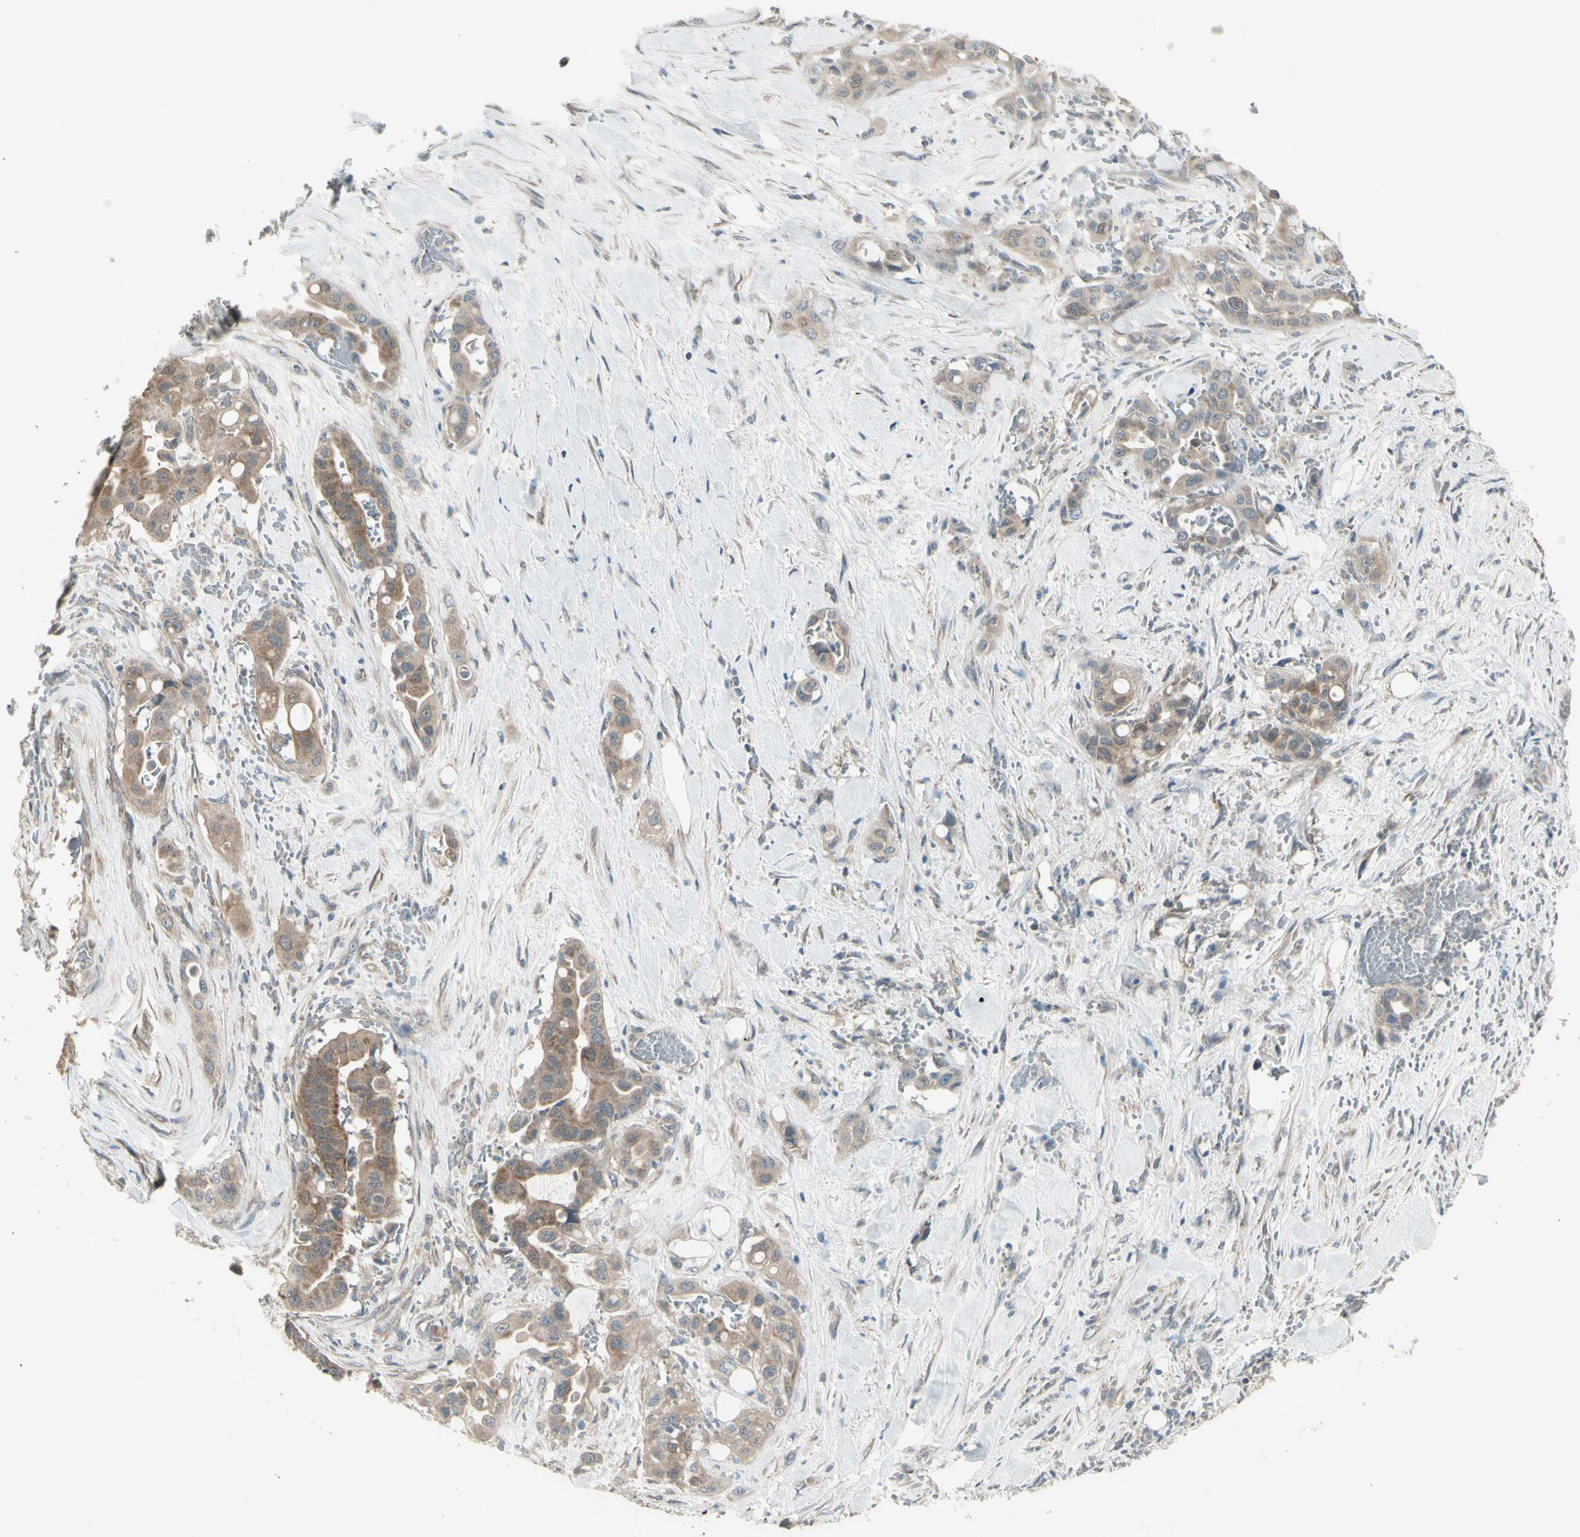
{"staining": {"intensity": "moderate", "quantity": "25%-75%", "location": "cytoplasmic/membranous"}, "tissue": "liver cancer", "cell_type": "Tumor cells", "image_type": "cancer", "snomed": [{"axis": "morphology", "description": "Cholangiocarcinoma"}, {"axis": "topography", "description": "Liver"}], "caption": "The image shows a brown stain indicating the presence of a protein in the cytoplasmic/membranous of tumor cells in cholangiocarcinoma (liver).", "gene": "NAXD", "patient": {"sex": "female", "age": 61}}